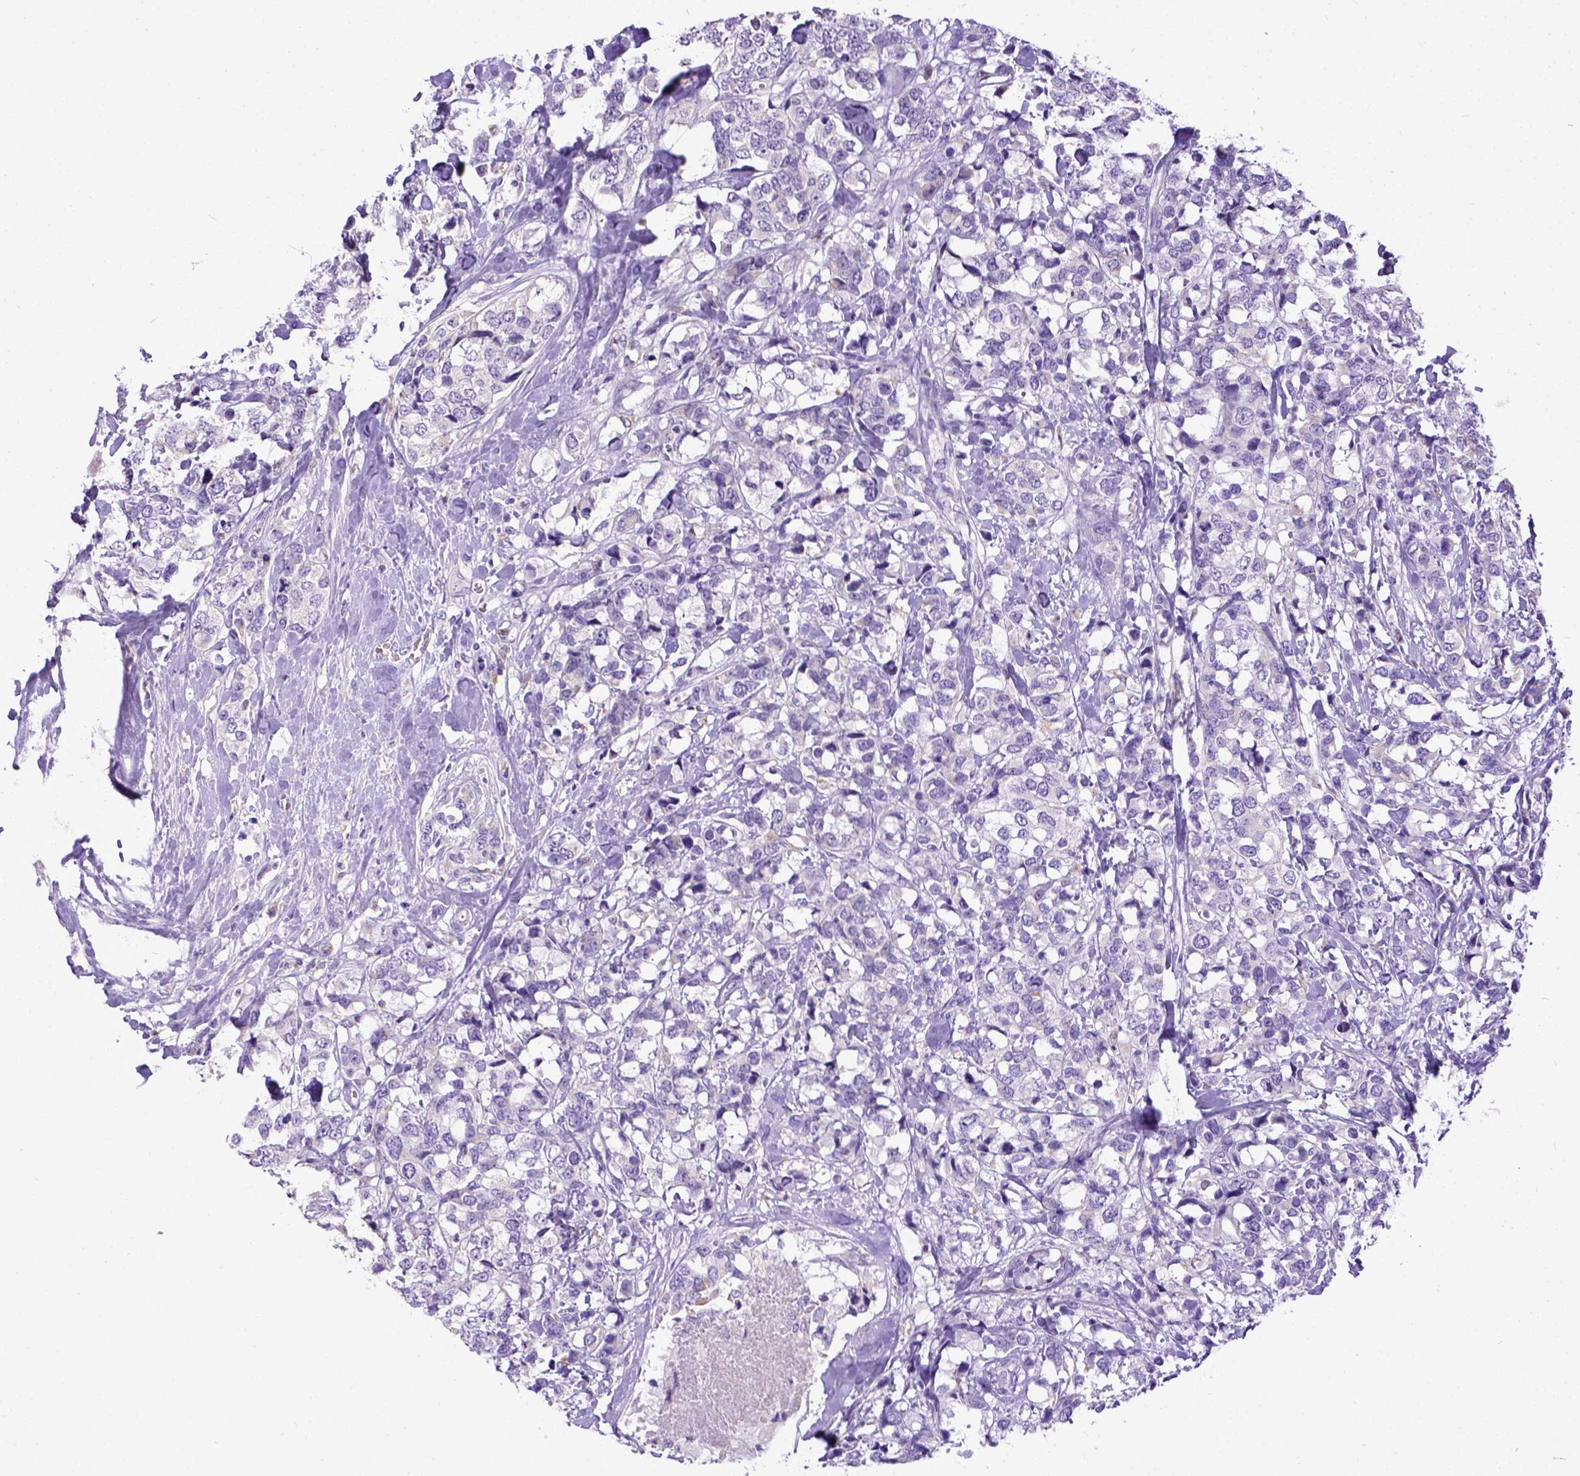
{"staining": {"intensity": "negative", "quantity": "none", "location": "none"}, "tissue": "breast cancer", "cell_type": "Tumor cells", "image_type": "cancer", "snomed": [{"axis": "morphology", "description": "Lobular carcinoma"}, {"axis": "topography", "description": "Breast"}], "caption": "A photomicrograph of lobular carcinoma (breast) stained for a protein exhibits no brown staining in tumor cells.", "gene": "SPEF1", "patient": {"sex": "female", "age": 59}}